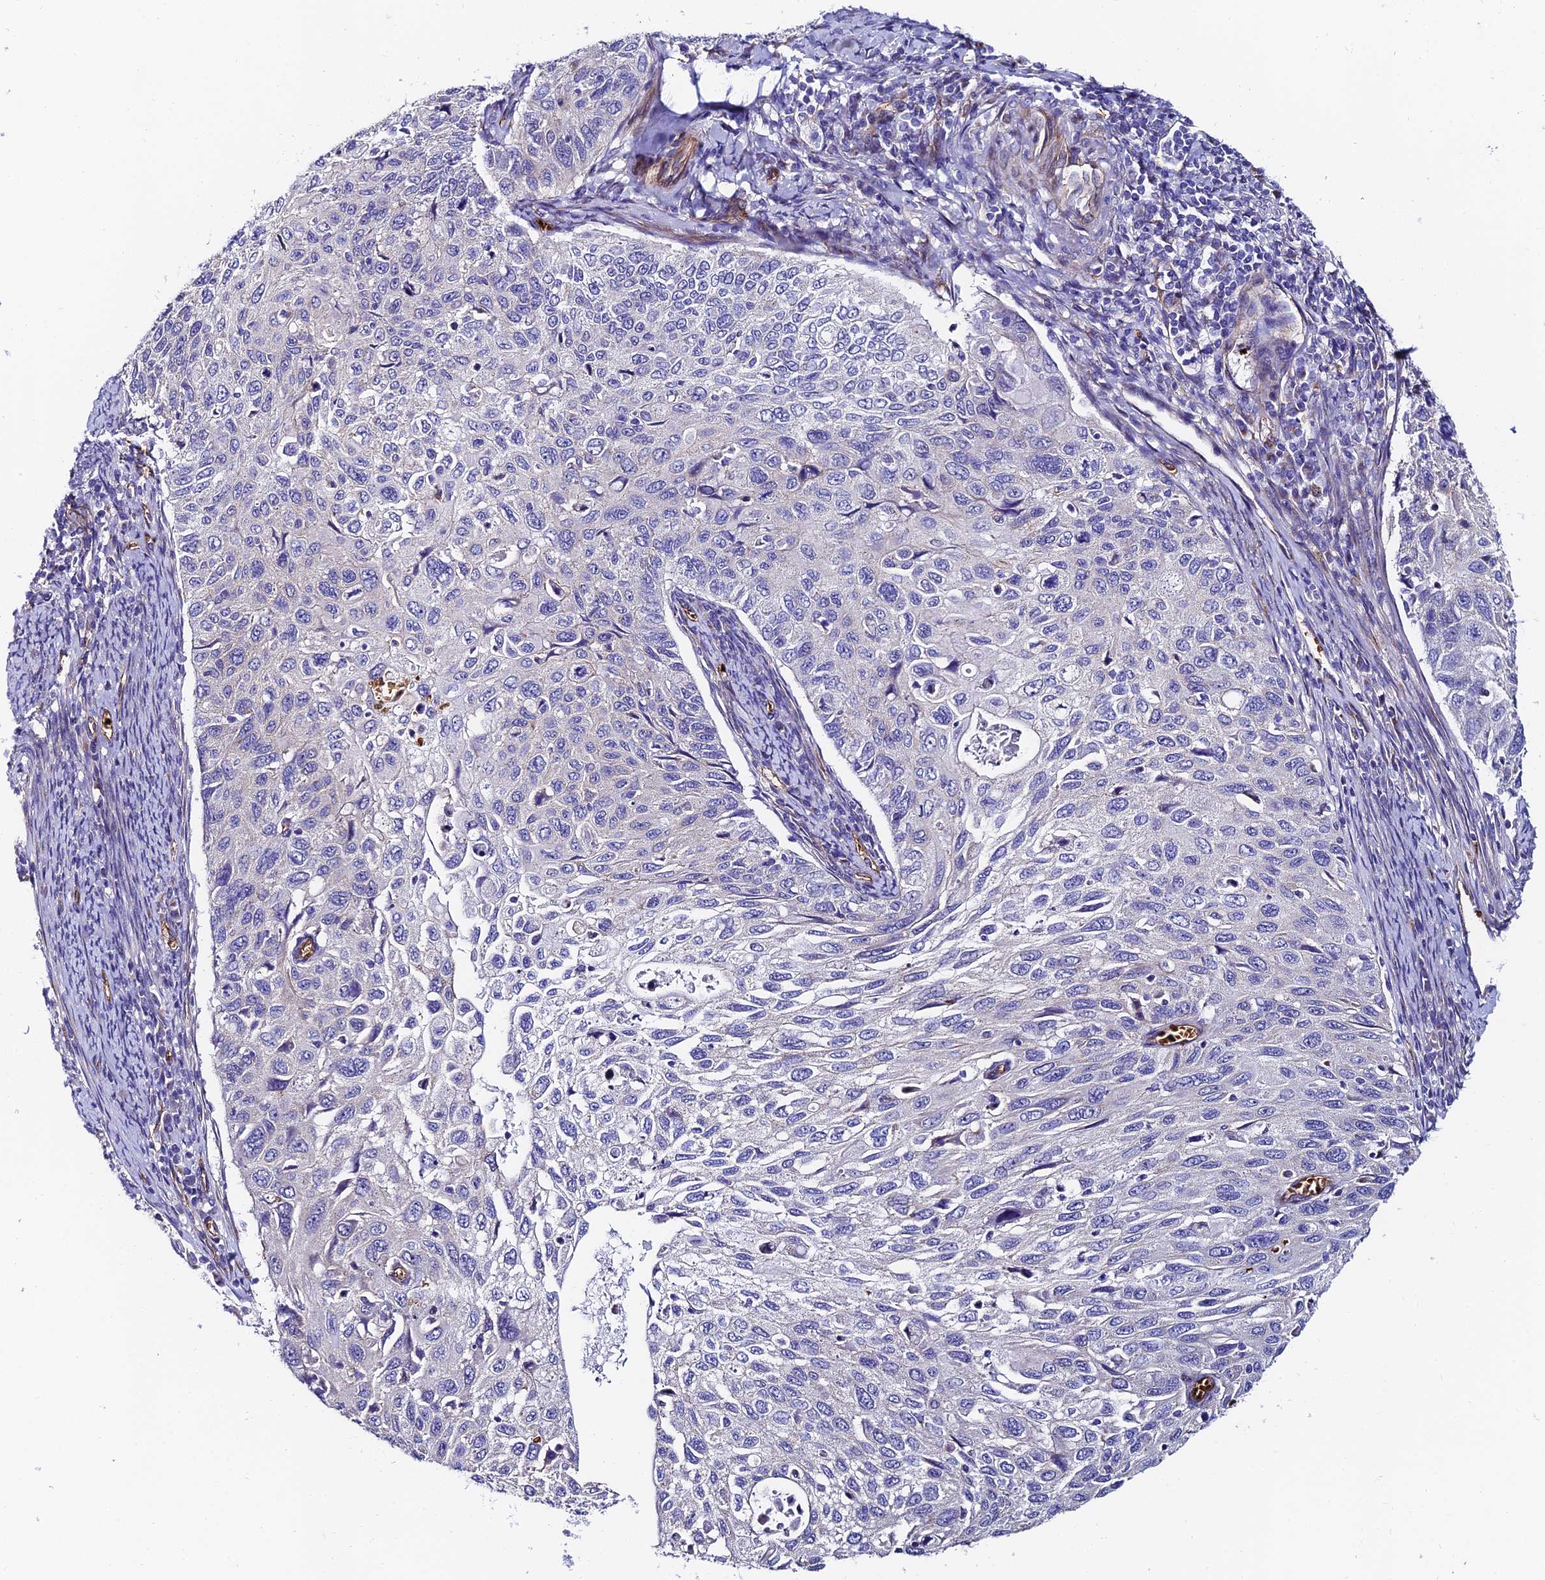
{"staining": {"intensity": "negative", "quantity": "none", "location": "none"}, "tissue": "cervical cancer", "cell_type": "Tumor cells", "image_type": "cancer", "snomed": [{"axis": "morphology", "description": "Squamous cell carcinoma, NOS"}, {"axis": "topography", "description": "Cervix"}], "caption": "Cervical cancer (squamous cell carcinoma) was stained to show a protein in brown. There is no significant staining in tumor cells.", "gene": "ADGRF3", "patient": {"sex": "female", "age": 70}}